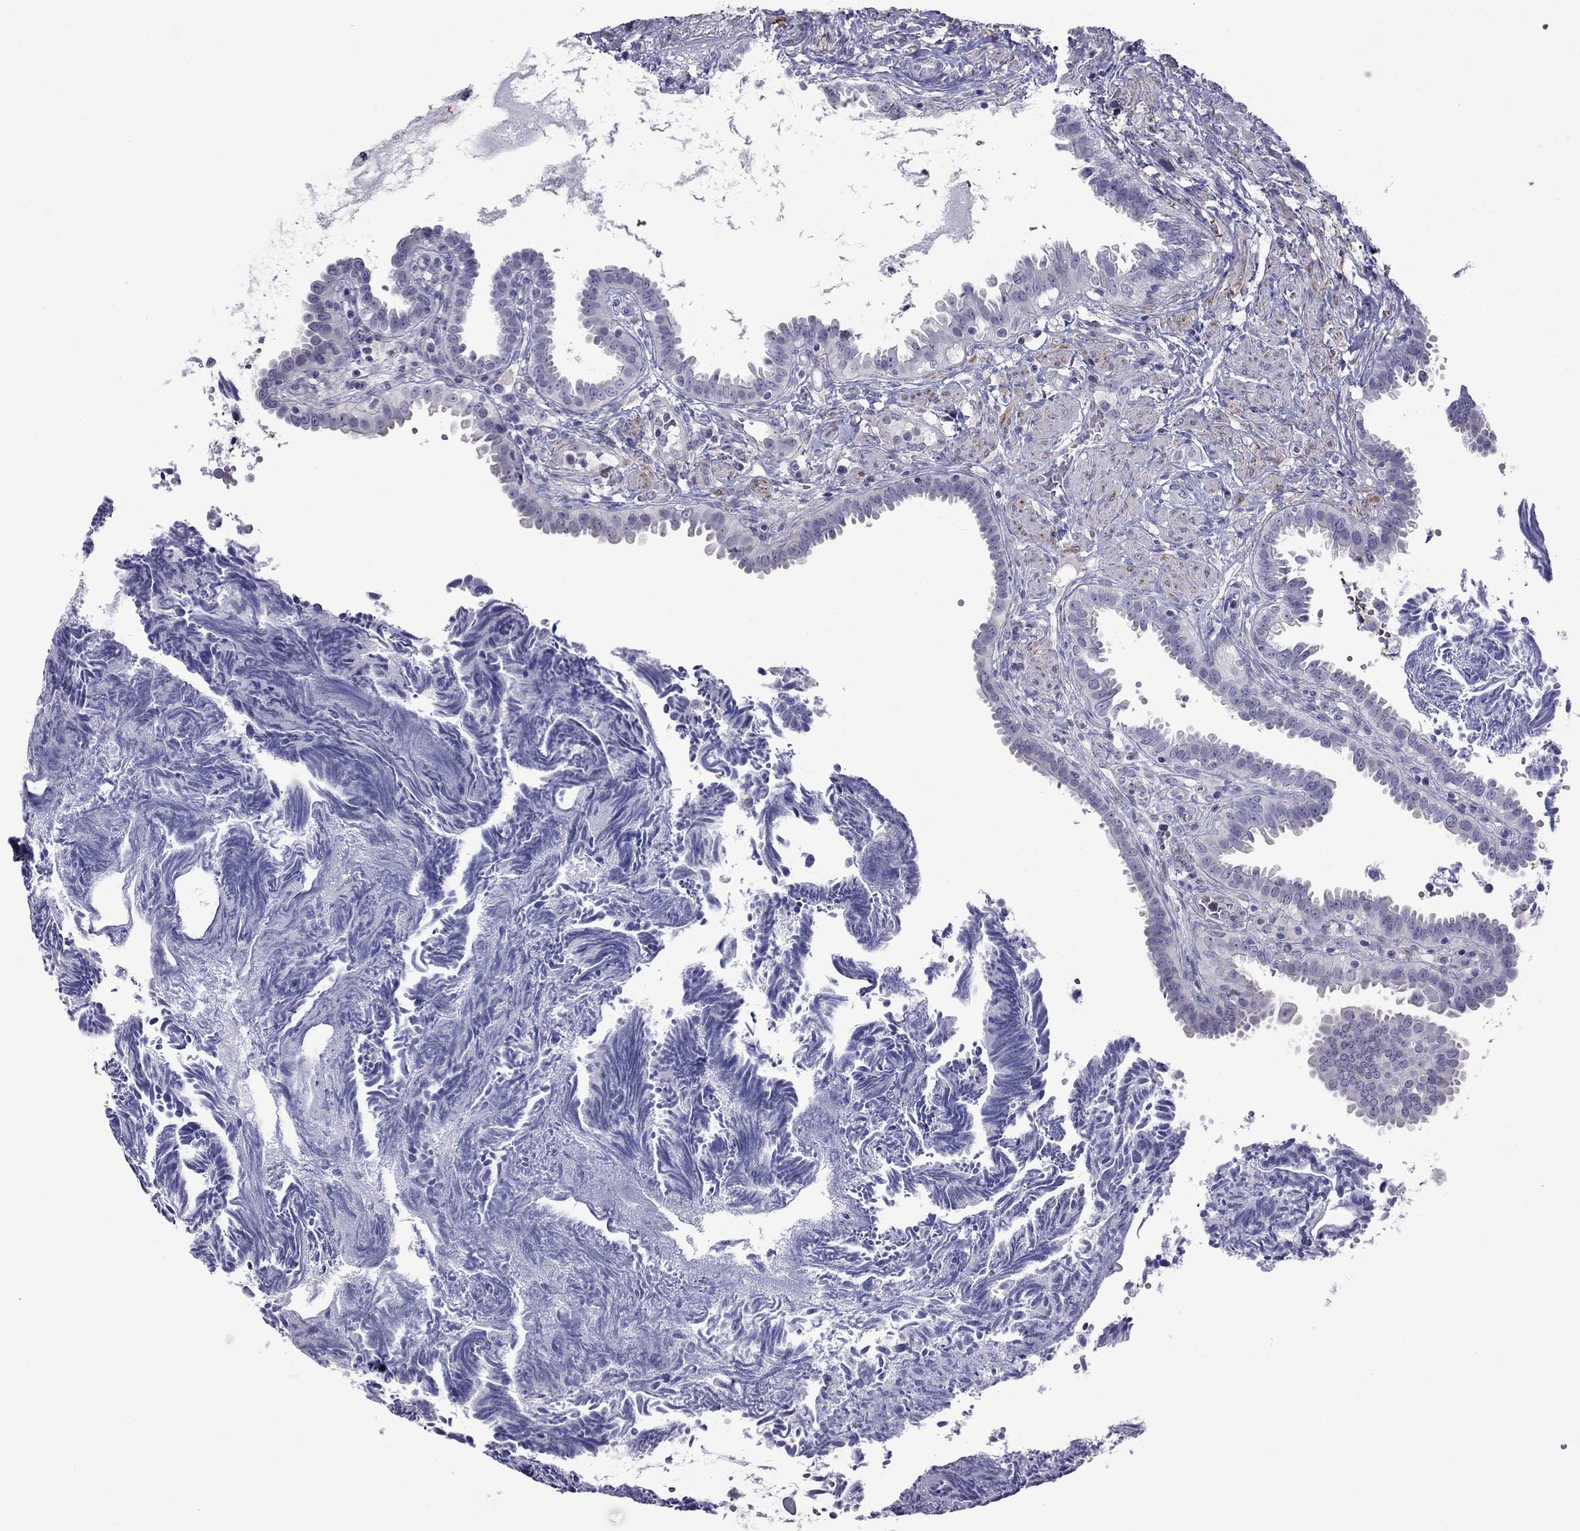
{"staining": {"intensity": "negative", "quantity": "none", "location": "none"}, "tissue": "fallopian tube", "cell_type": "Glandular cells", "image_type": "normal", "snomed": [{"axis": "morphology", "description": "Normal tissue, NOS"}, {"axis": "topography", "description": "Fallopian tube"}], "caption": "Immunohistochemical staining of normal fallopian tube exhibits no significant positivity in glandular cells.", "gene": "MGP", "patient": {"sex": "female", "age": 39}}